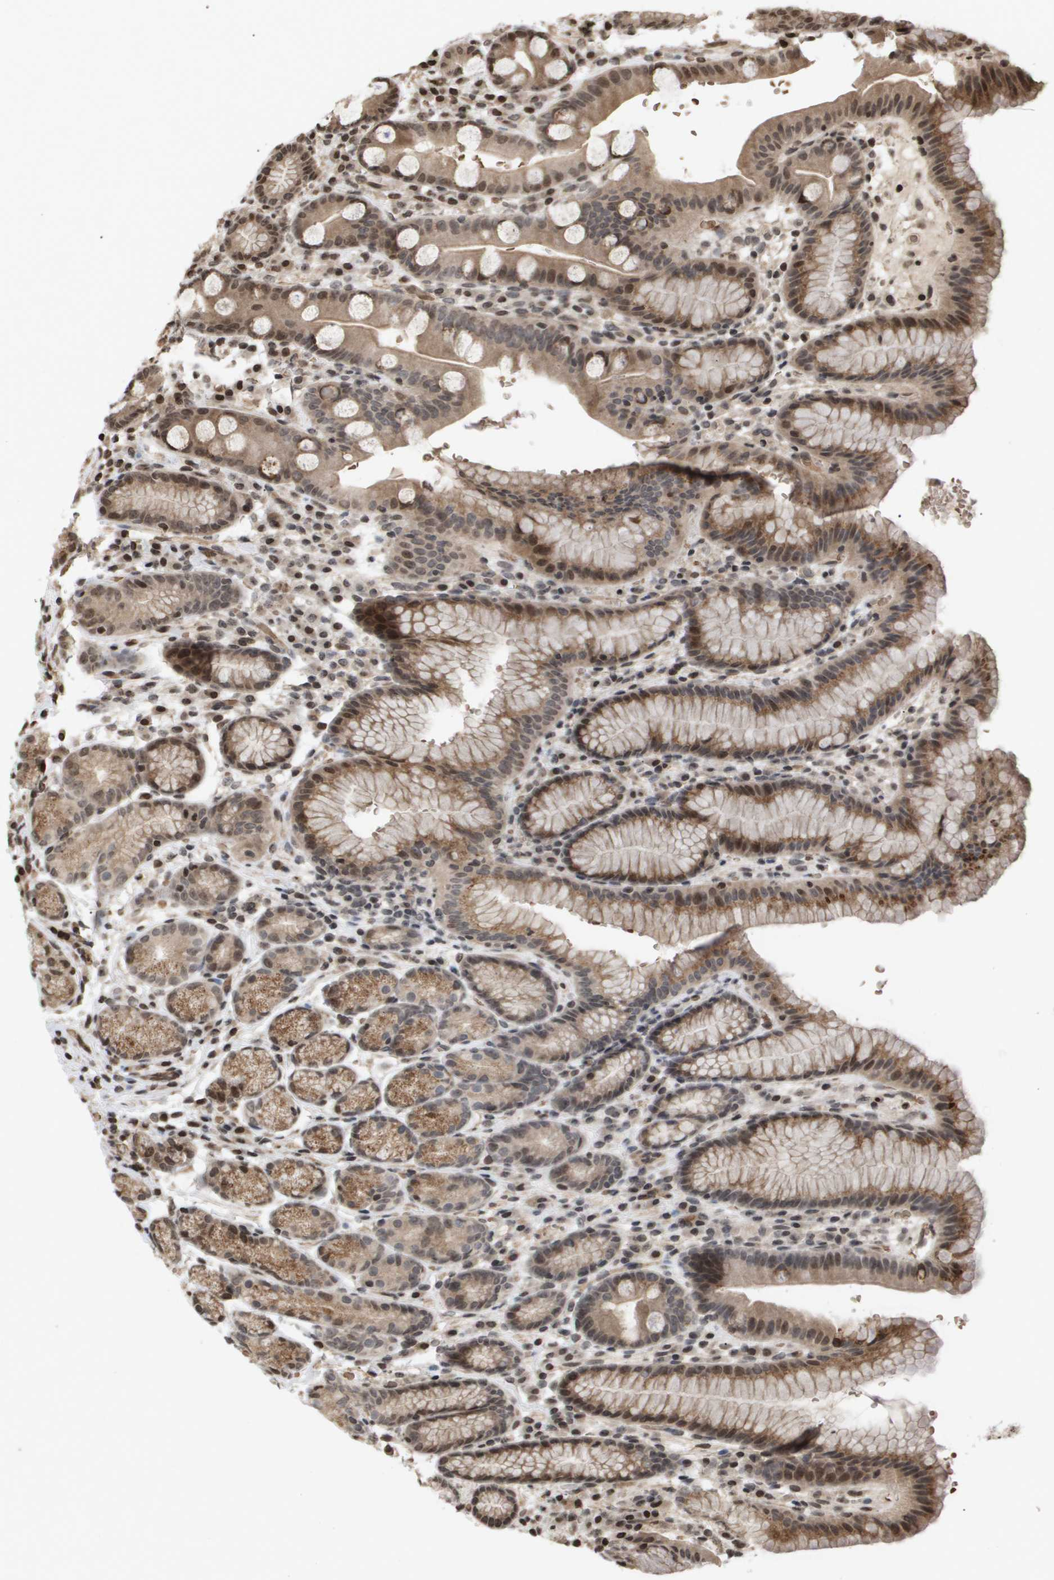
{"staining": {"intensity": "moderate", "quantity": ">75%", "location": "cytoplasmic/membranous,nuclear"}, "tissue": "stomach", "cell_type": "Glandular cells", "image_type": "normal", "snomed": [{"axis": "morphology", "description": "Normal tissue, NOS"}, {"axis": "topography", "description": "Stomach, lower"}], "caption": "Immunohistochemical staining of unremarkable human stomach demonstrates moderate cytoplasmic/membranous,nuclear protein positivity in about >75% of glandular cells. Immunohistochemistry stains the protein in brown and the nuclei are stained blue.", "gene": "HSPA6", "patient": {"sex": "male", "age": 52}}